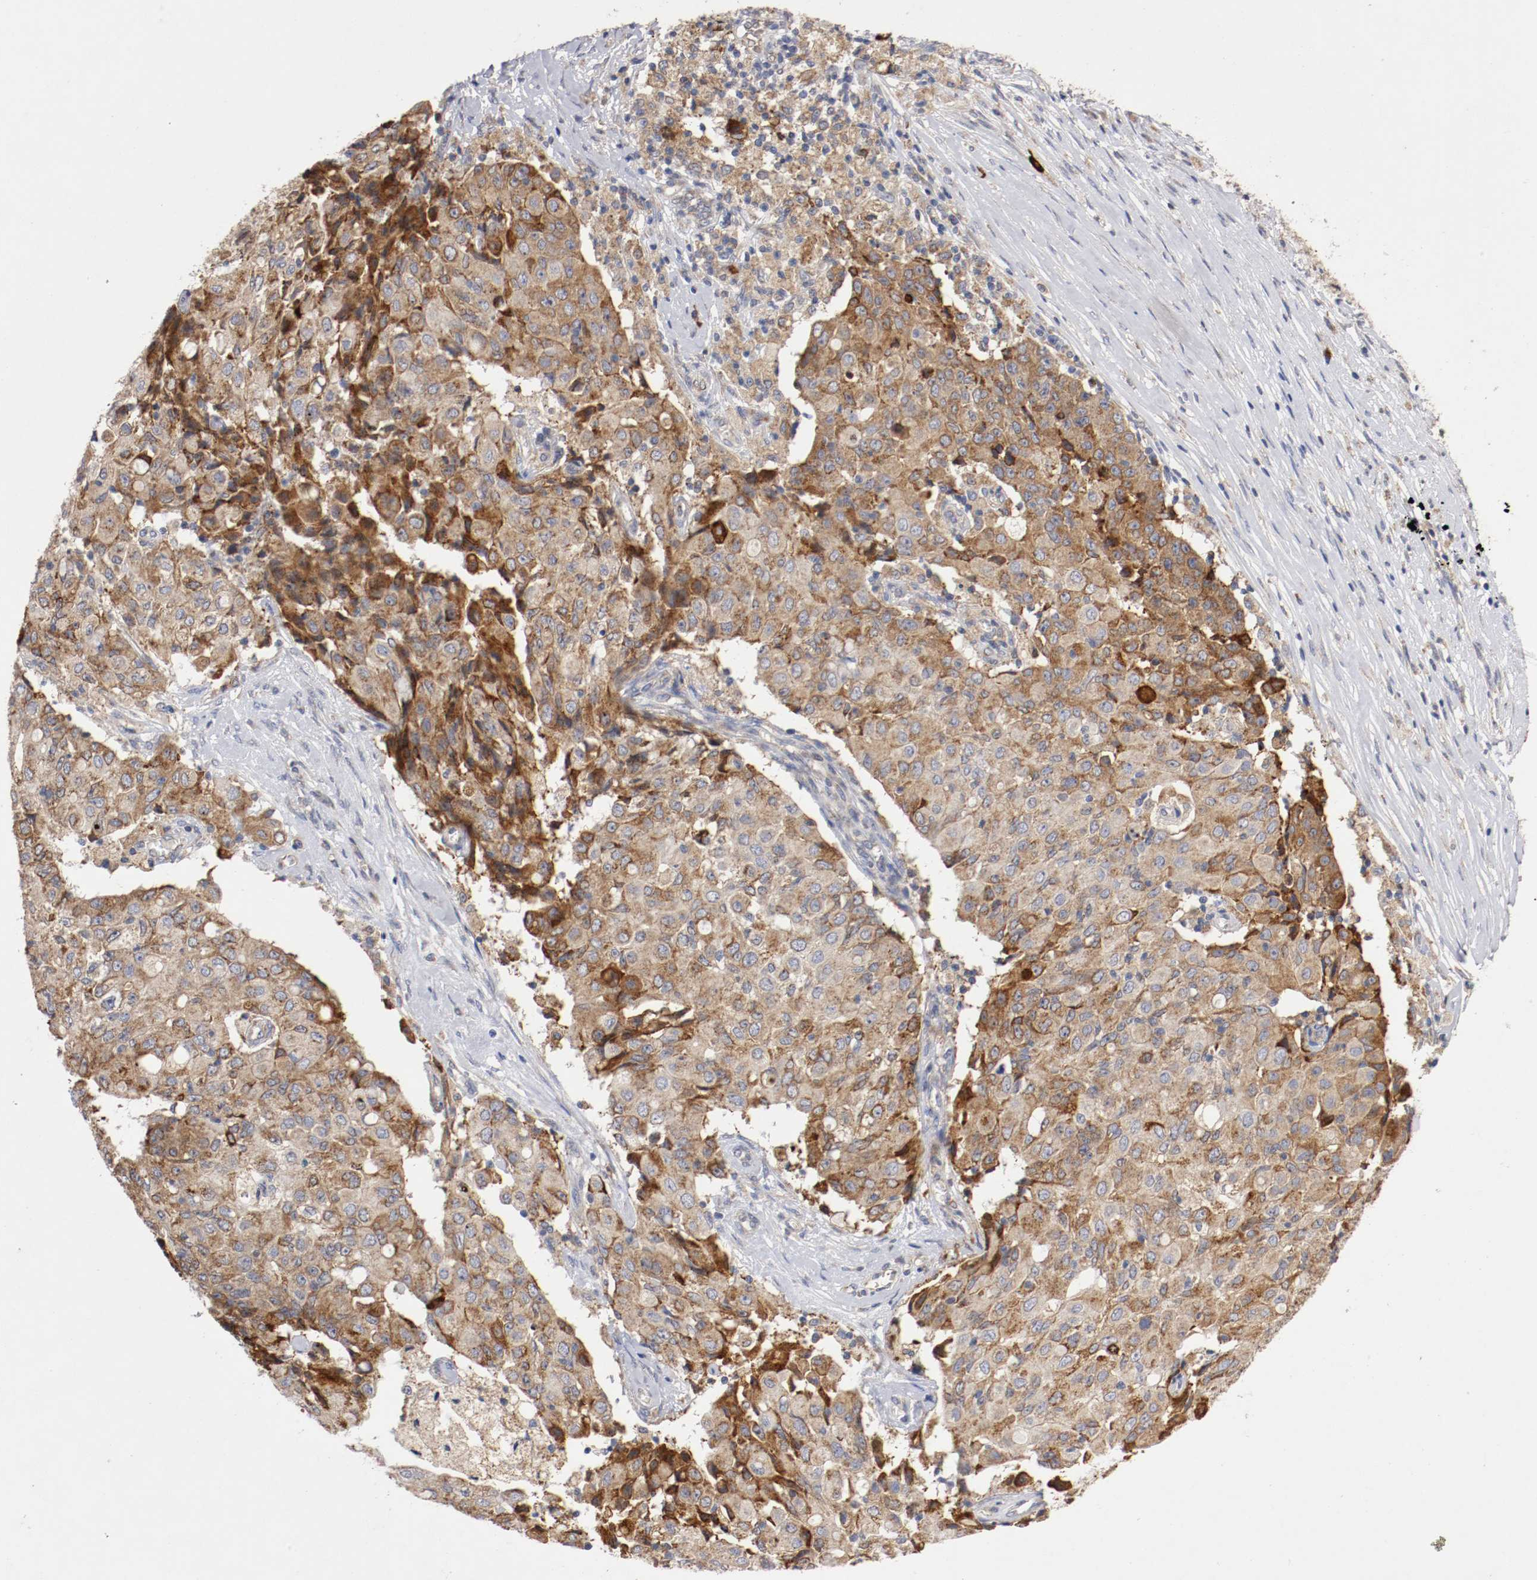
{"staining": {"intensity": "moderate", "quantity": ">75%", "location": "cytoplasmic/membranous"}, "tissue": "ovarian cancer", "cell_type": "Tumor cells", "image_type": "cancer", "snomed": [{"axis": "morphology", "description": "Carcinoma, endometroid"}, {"axis": "topography", "description": "Ovary"}], "caption": "There is medium levels of moderate cytoplasmic/membranous positivity in tumor cells of ovarian cancer, as demonstrated by immunohistochemical staining (brown color).", "gene": "TRAF2", "patient": {"sex": "female", "age": 42}}